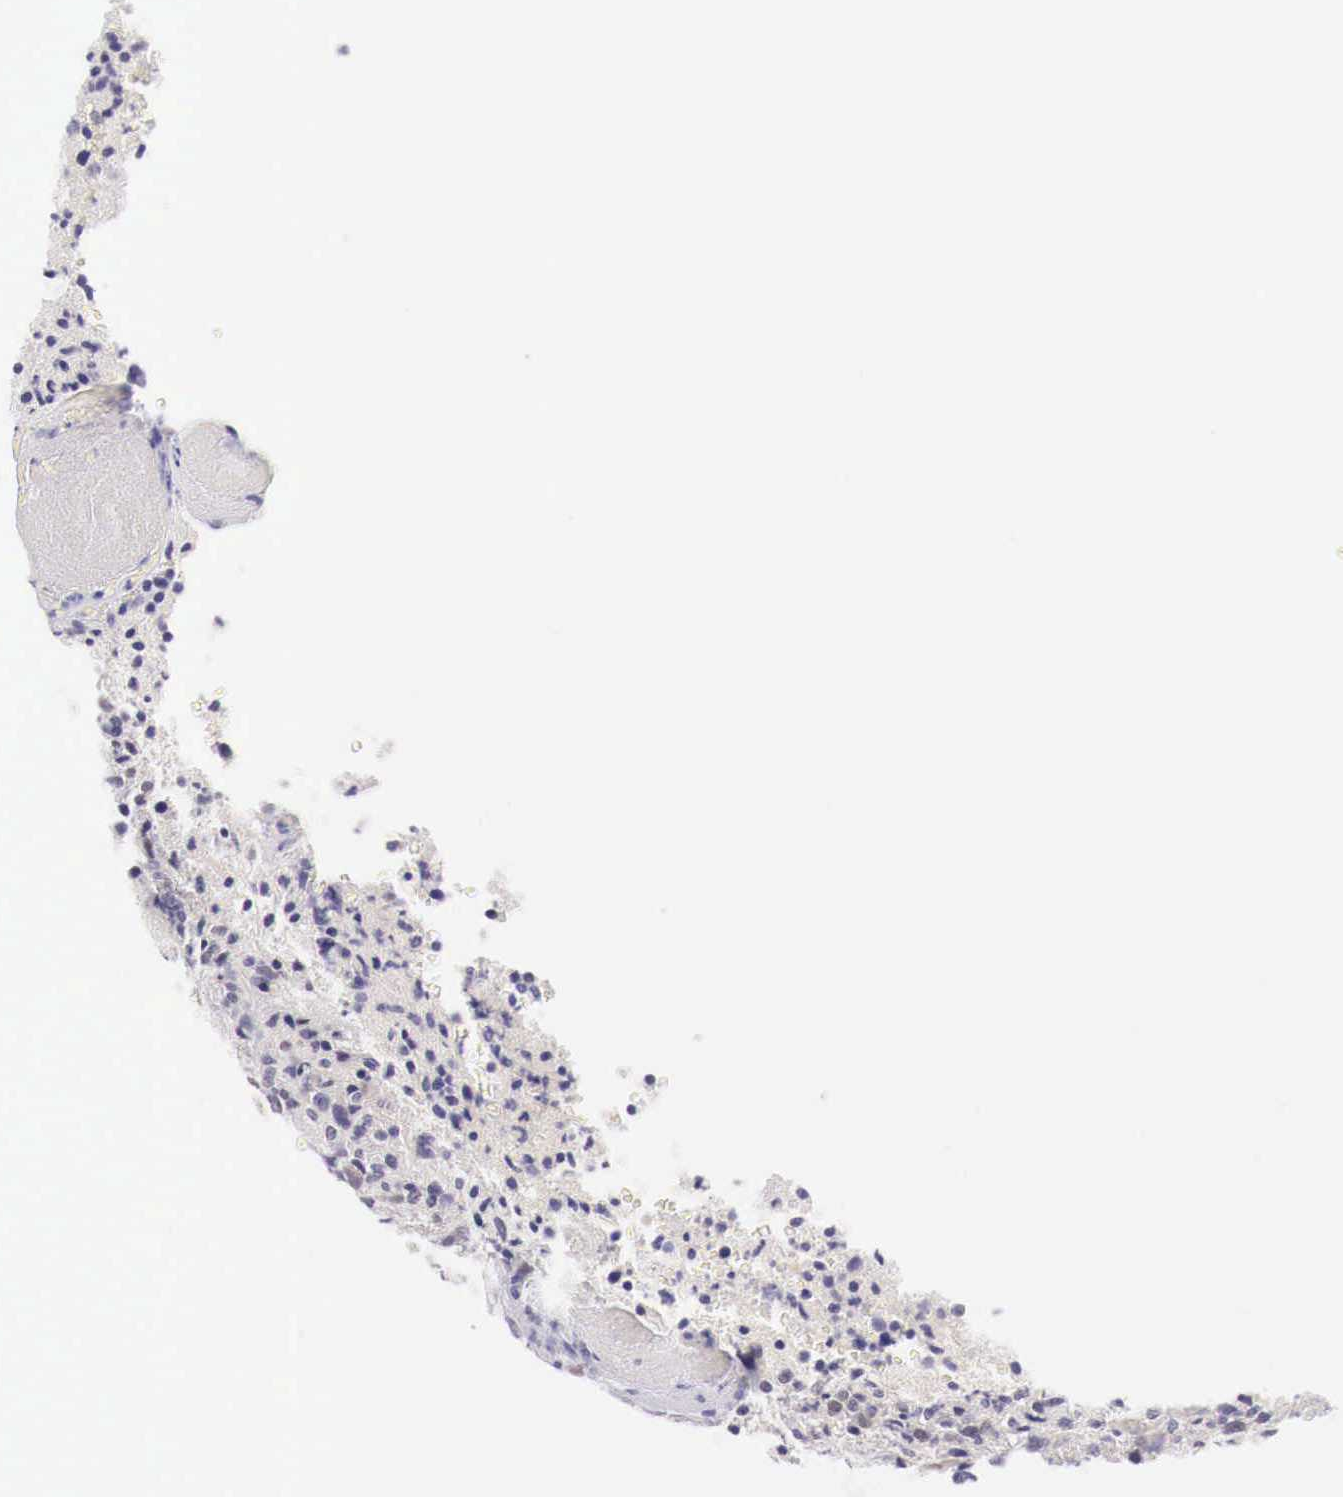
{"staining": {"intensity": "negative", "quantity": "none", "location": "none"}, "tissue": "glioma", "cell_type": "Tumor cells", "image_type": "cancer", "snomed": [{"axis": "morphology", "description": "Glioma, malignant, High grade"}, {"axis": "topography", "description": "Brain"}], "caption": "The immunohistochemistry (IHC) micrograph has no significant staining in tumor cells of glioma tissue.", "gene": "BCL6", "patient": {"sex": "male", "age": 36}}